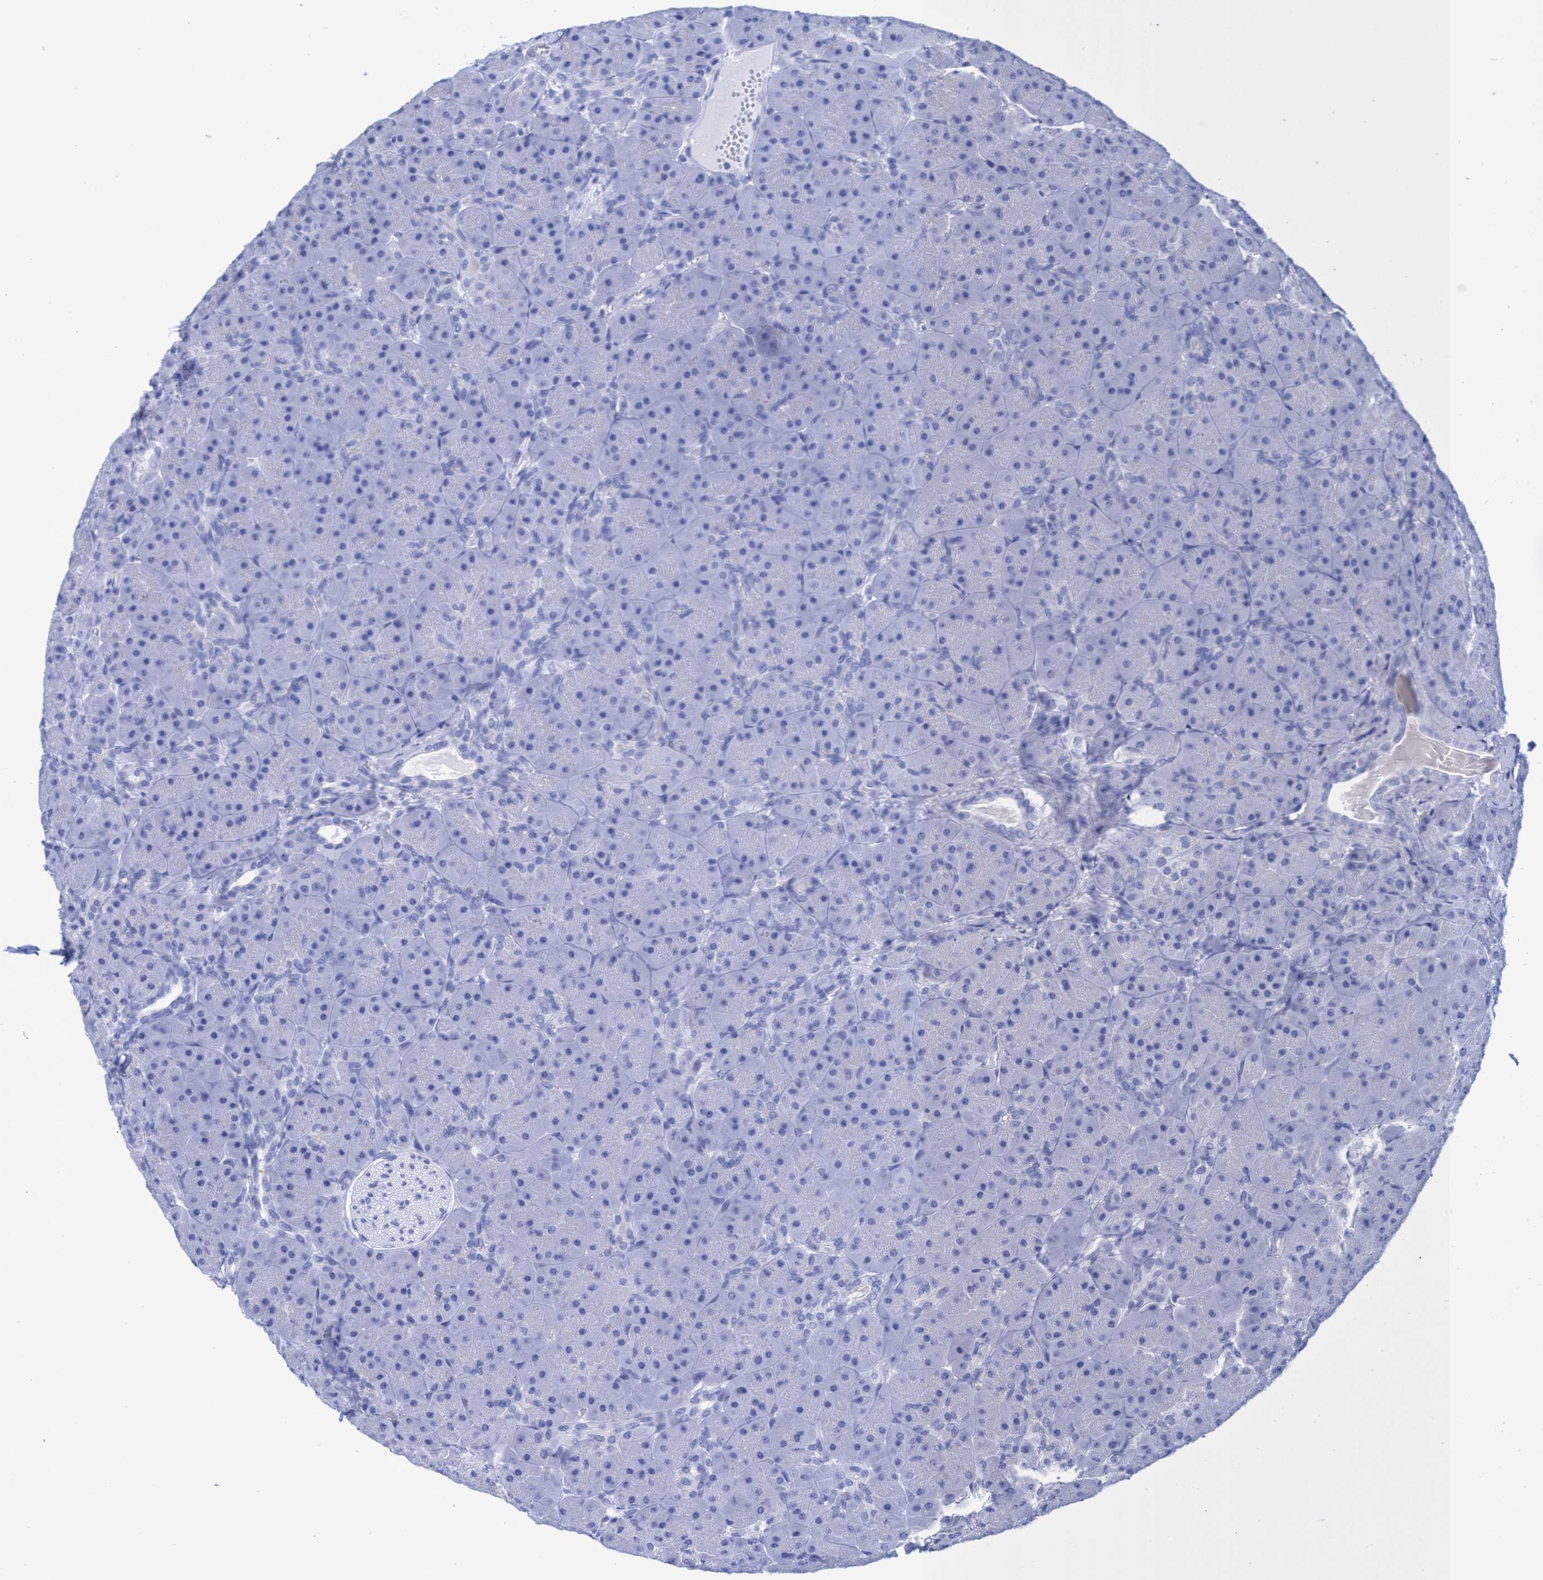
{"staining": {"intensity": "negative", "quantity": "none", "location": "none"}, "tissue": "pancreas", "cell_type": "Exocrine glandular cells", "image_type": "normal", "snomed": [{"axis": "morphology", "description": "Normal tissue, NOS"}, {"axis": "topography", "description": "Pancreas"}], "caption": "The micrograph exhibits no staining of exocrine glandular cells in normal pancreas. (Brightfield microscopy of DAB immunohistochemistry (IHC) at high magnification).", "gene": "INSL6", "patient": {"sex": "male", "age": 66}}